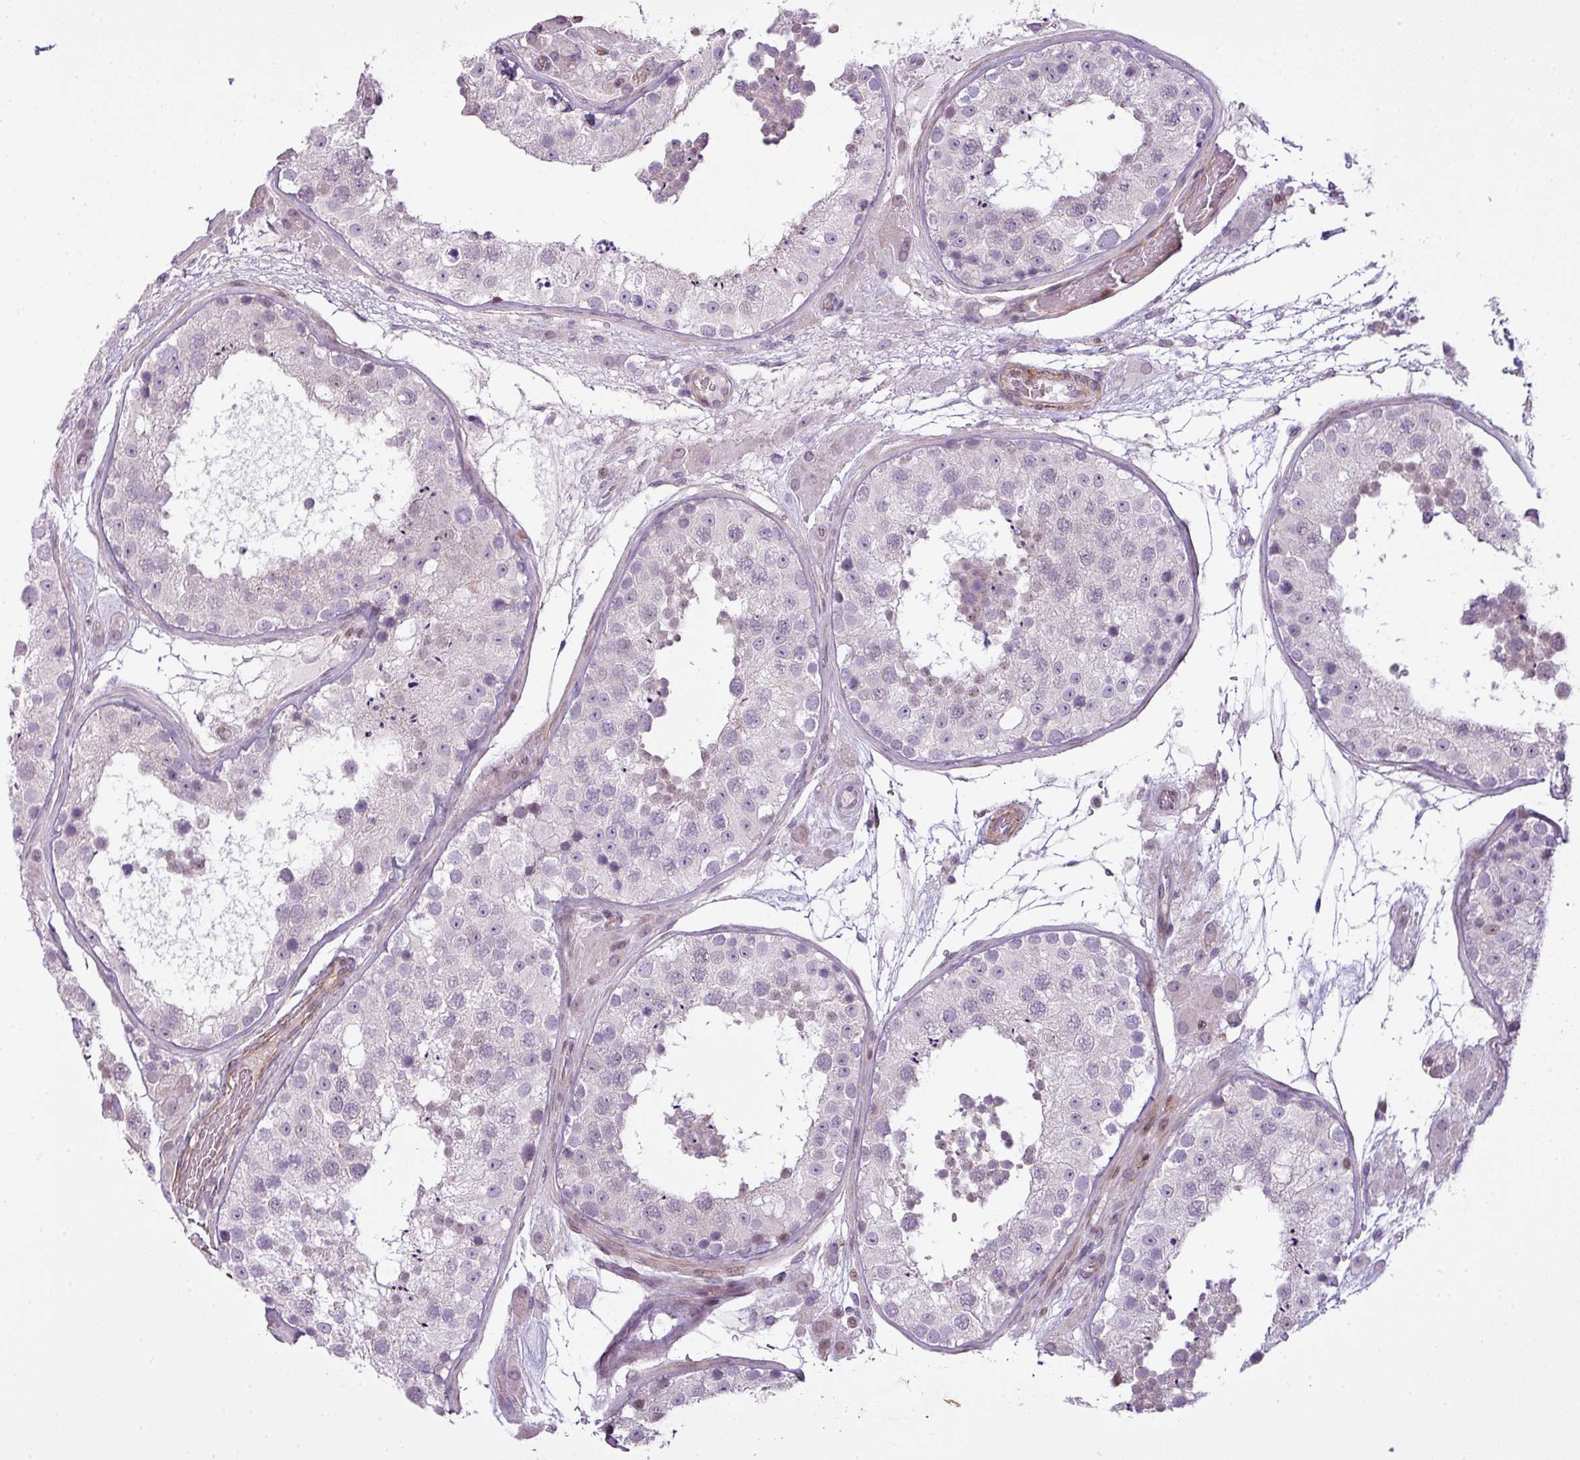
{"staining": {"intensity": "moderate", "quantity": "<25%", "location": "nuclear"}, "tissue": "testis", "cell_type": "Cells in seminiferous ducts", "image_type": "normal", "snomed": [{"axis": "morphology", "description": "Normal tissue, NOS"}, {"axis": "topography", "description": "Testis"}], "caption": "A high-resolution image shows IHC staining of unremarkable testis, which displays moderate nuclear positivity in about <25% of cells in seminiferous ducts.", "gene": "ZNF688", "patient": {"sex": "male", "age": 26}}